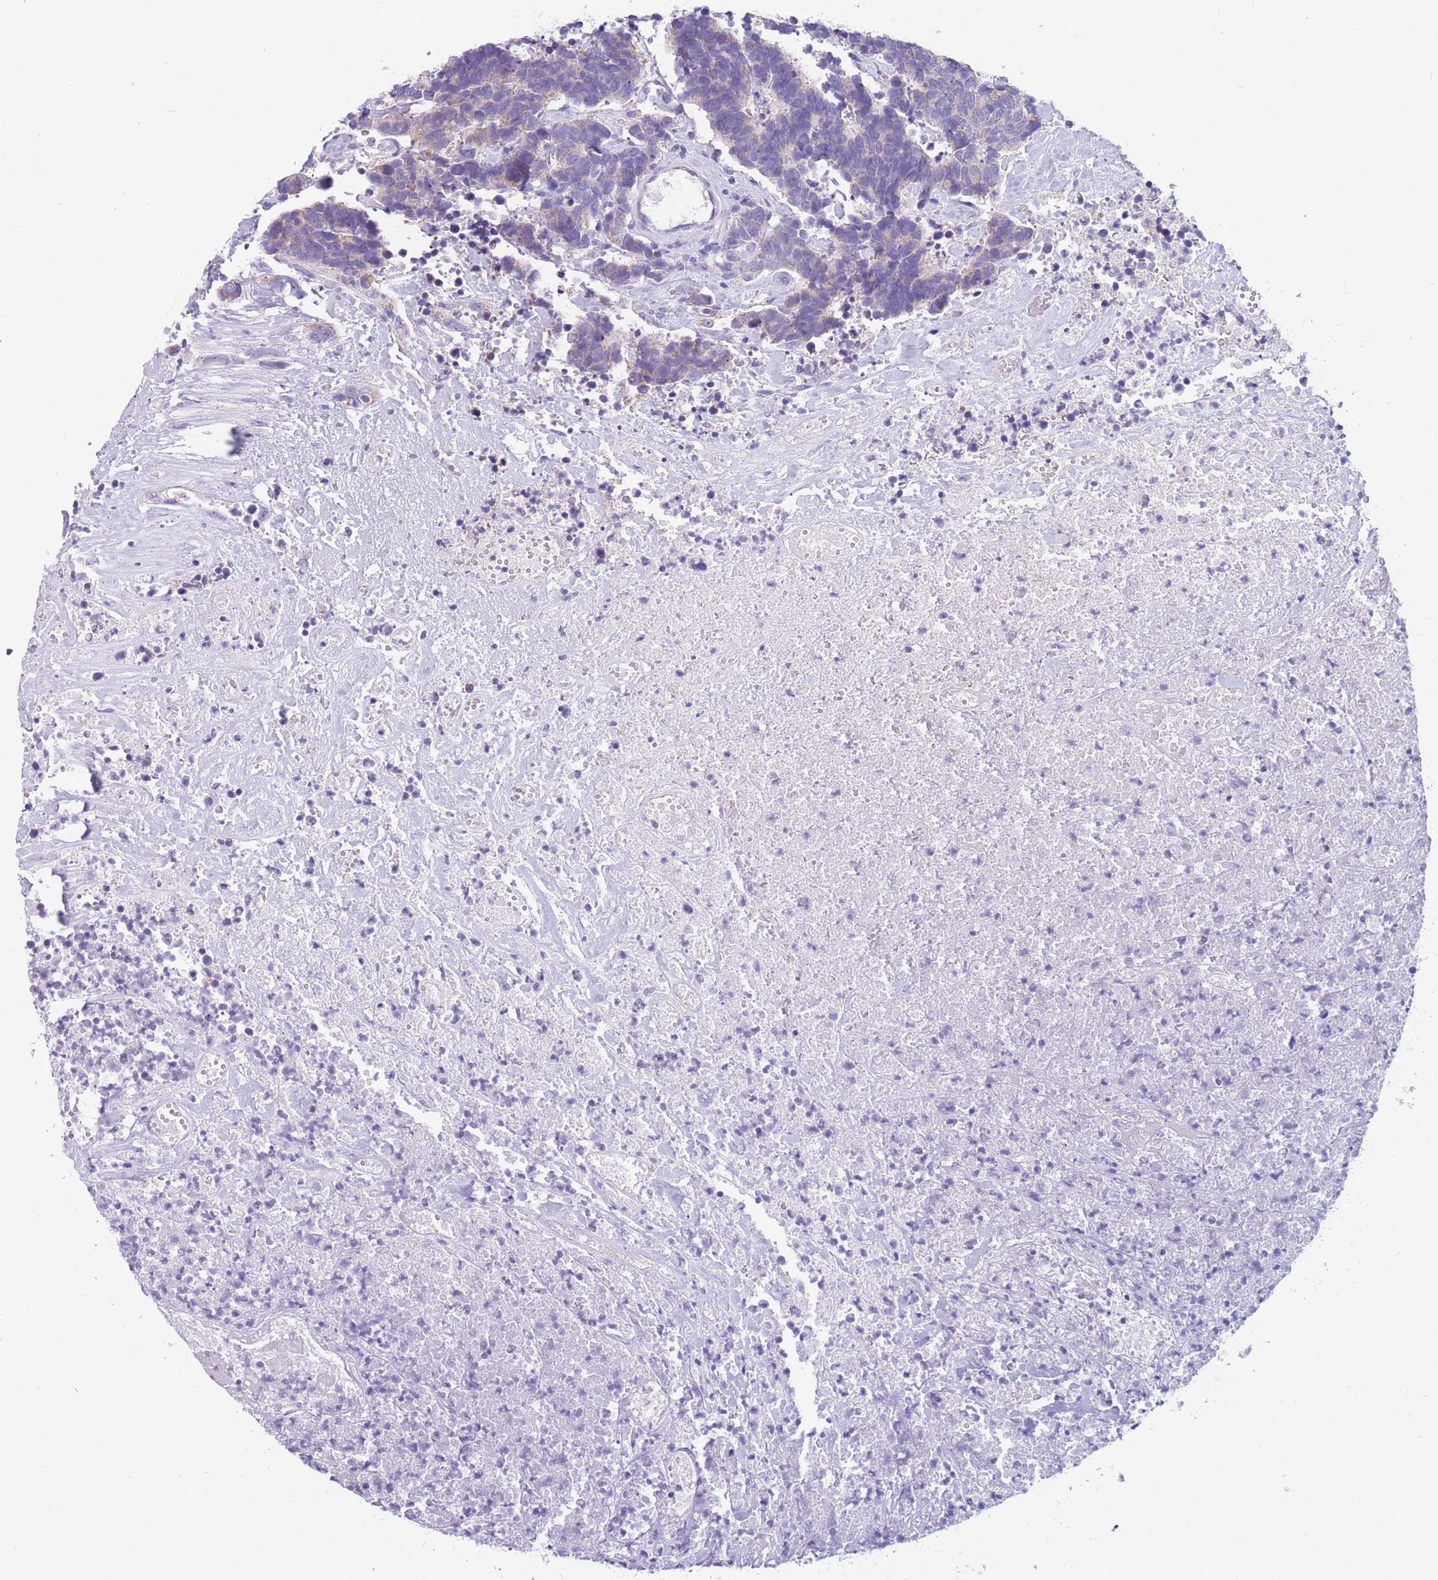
{"staining": {"intensity": "weak", "quantity": "<25%", "location": "cytoplasmic/membranous"}, "tissue": "carcinoid", "cell_type": "Tumor cells", "image_type": "cancer", "snomed": [{"axis": "morphology", "description": "Carcinoma, NOS"}, {"axis": "morphology", "description": "Carcinoid, malignant, NOS"}, {"axis": "topography", "description": "Urinary bladder"}], "caption": "An immunohistochemistry histopathology image of carcinoid (malignant) is shown. There is no staining in tumor cells of carcinoid (malignant).", "gene": "DHRS11", "patient": {"sex": "male", "age": 57}}